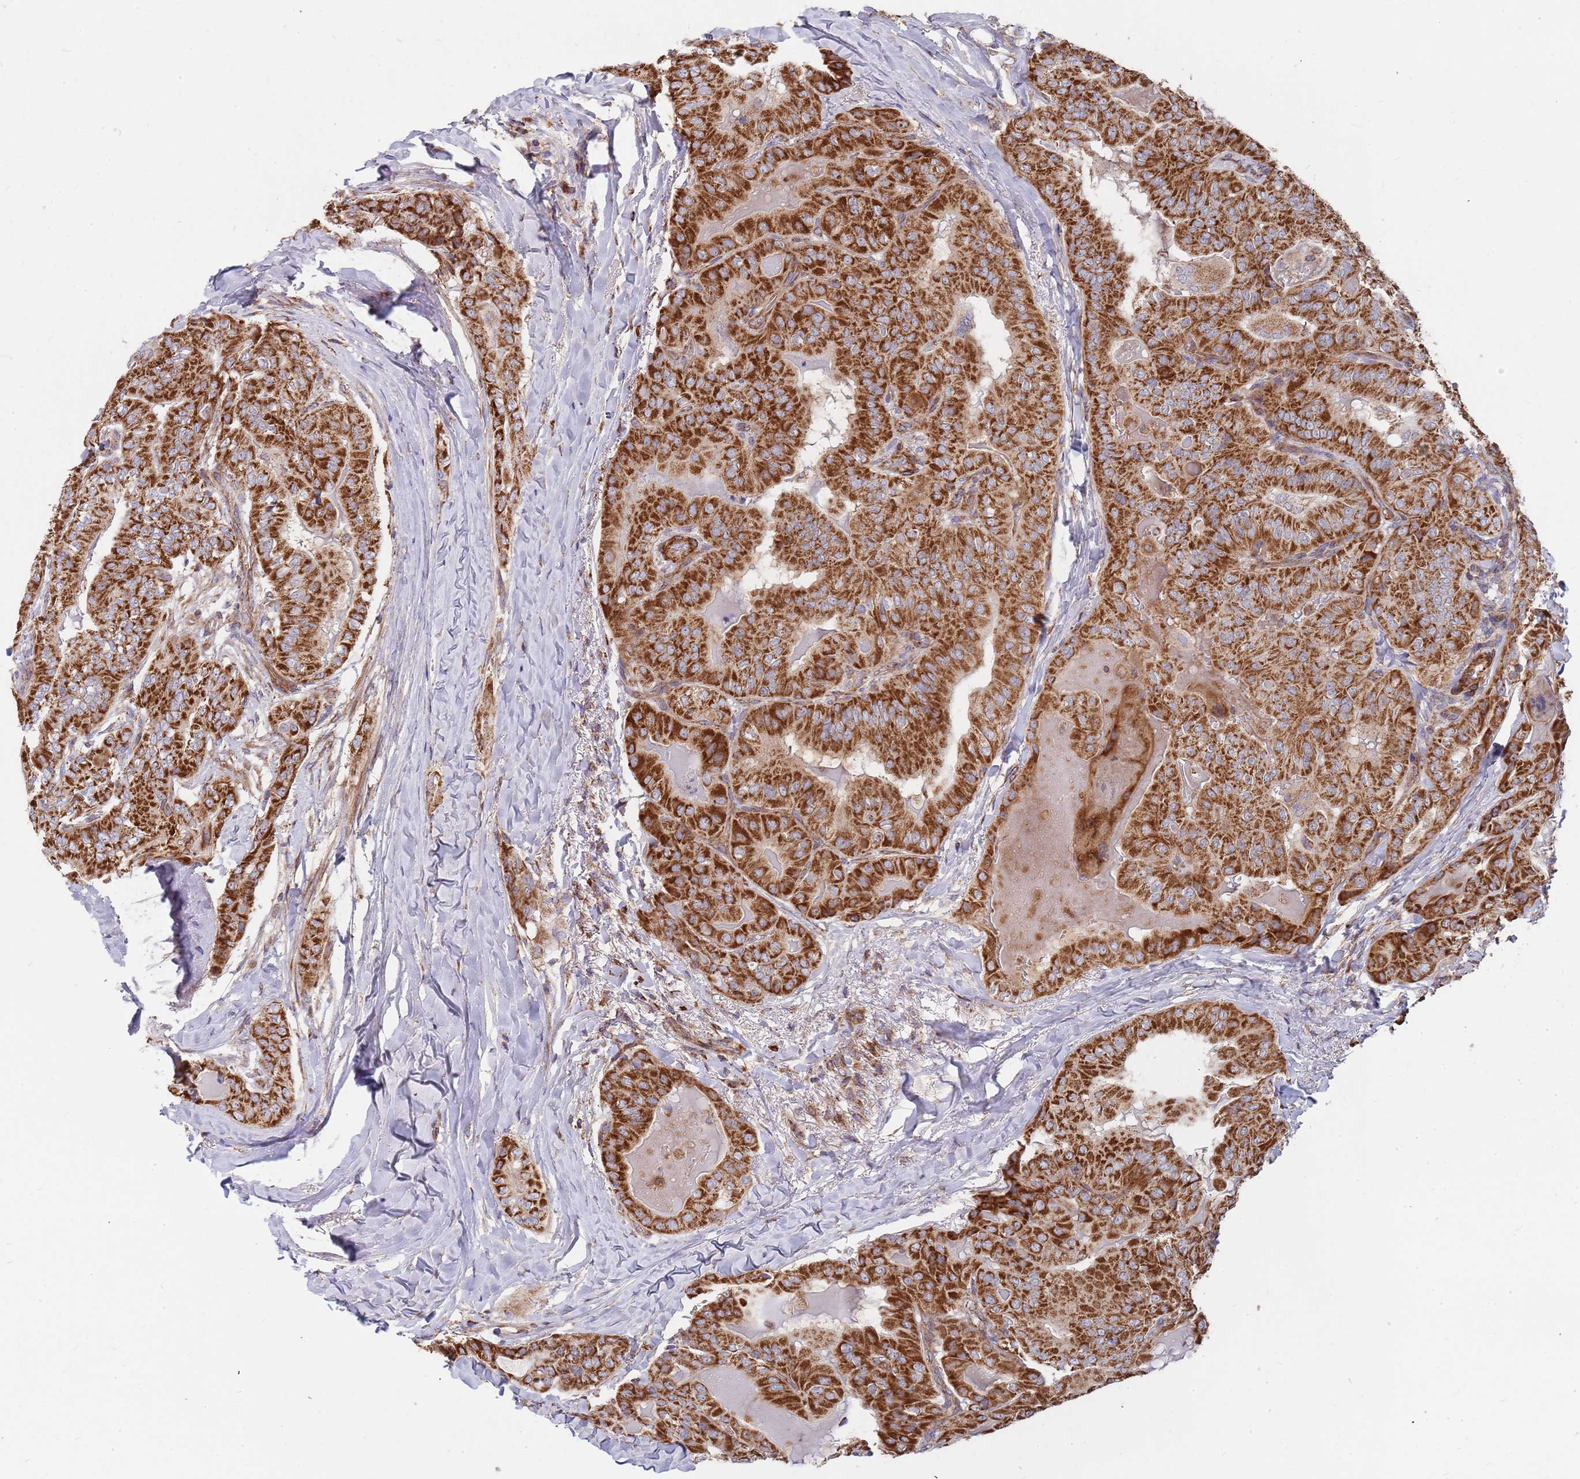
{"staining": {"intensity": "strong", "quantity": ">75%", "location": "cytoplasmic/membranous"}, "tissue": "thyroid cancer", "cell_type": "Tumor cells", "image_type": "cancer", "snomed": [{"axis": "morphology", "description": "Papillary adenocarcinoma, NOS"}, {"axis": "topography", "description": "Thyroid gland"}], "caption": "Protein staining reveals strong cytoplasmic/membranous staining in about >75% of tumor cells in papillary adenocarcinoma (thyroid).", "gene": "WDFY3", "patient": {"sex": "female", "age": 68}}